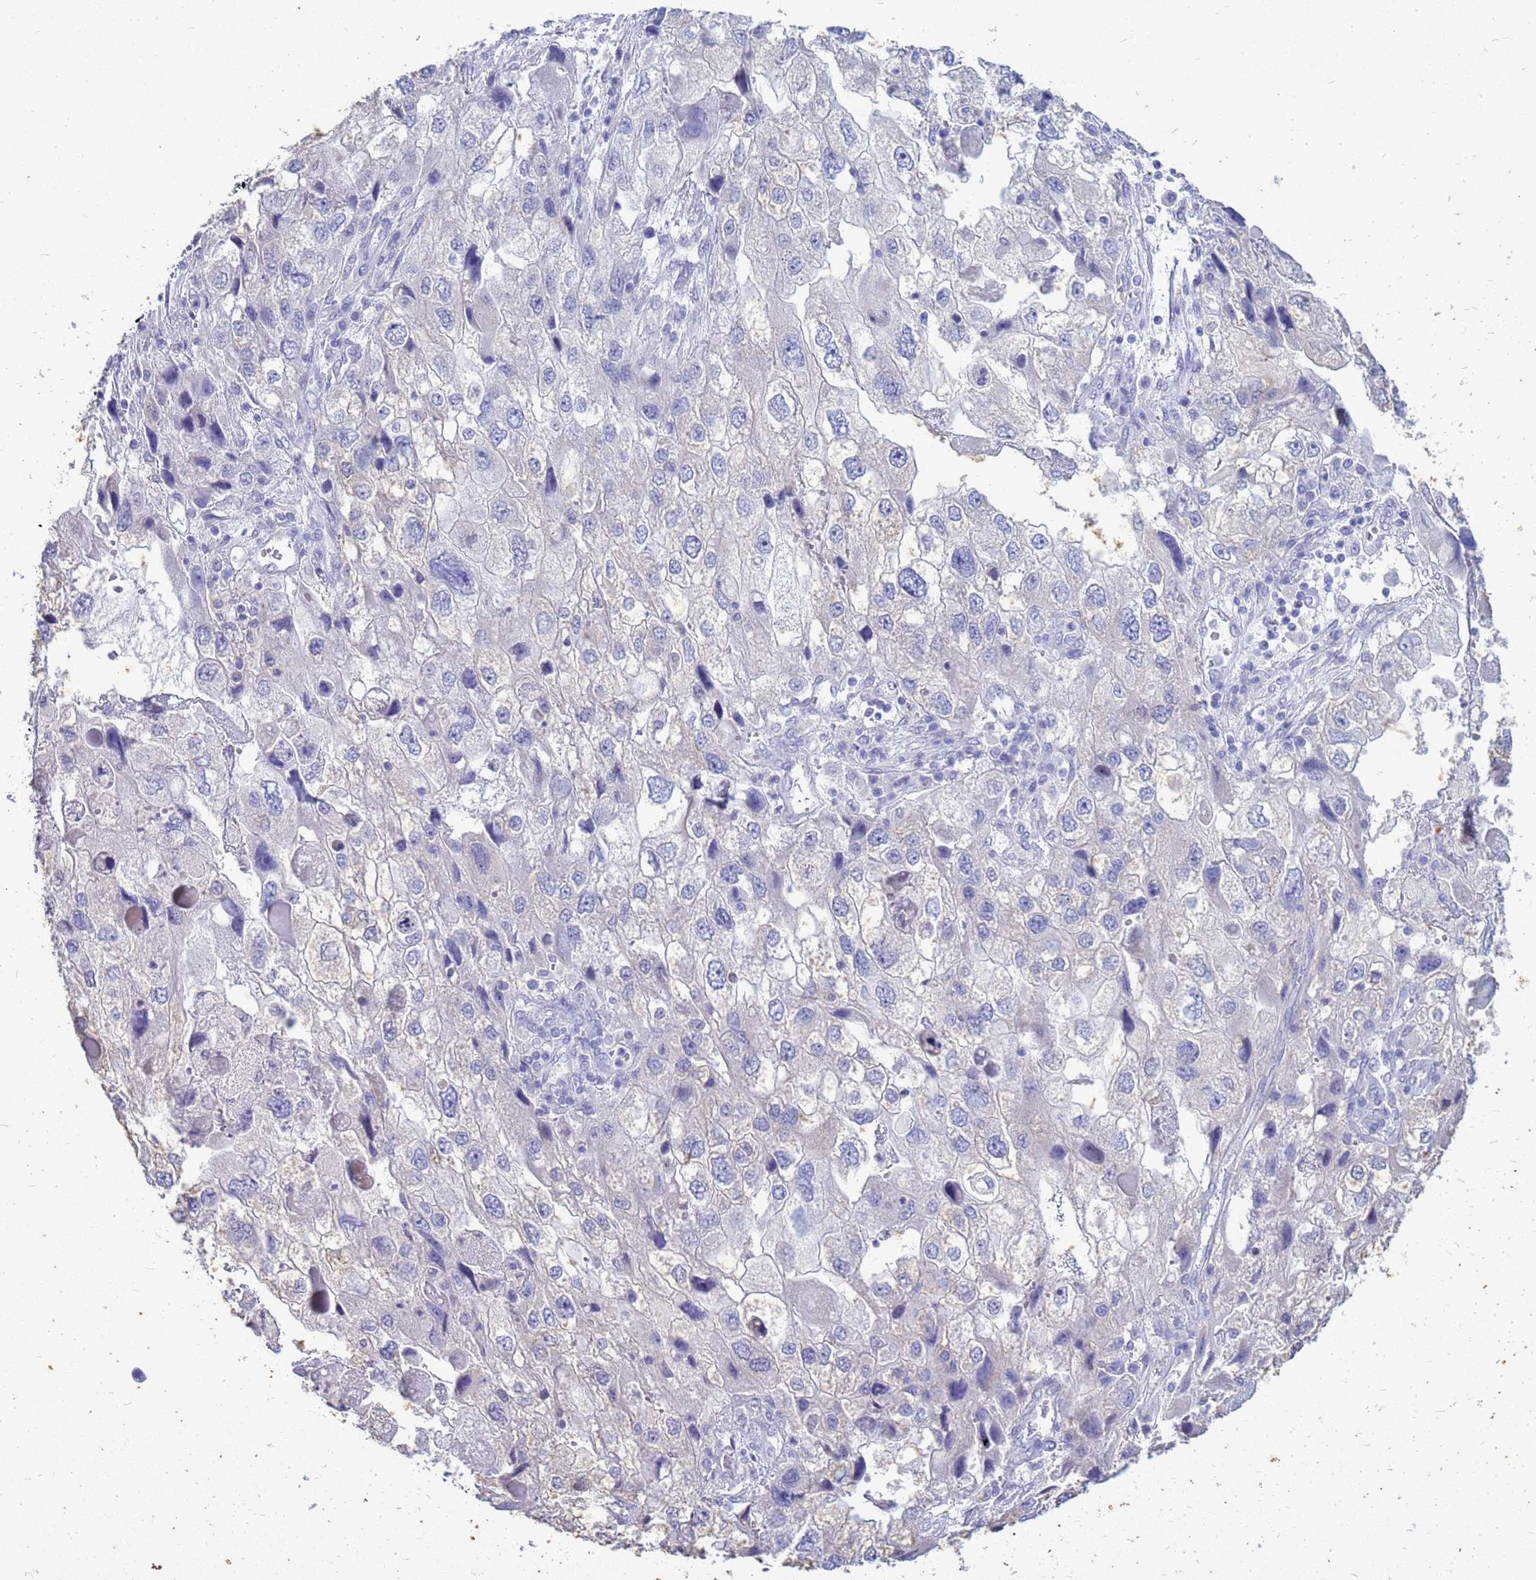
{"staining": {"intensity": "negative", "quantity": "none", "location": "none"}, "tissue": "endometrial cancer", "cell_type": "Tumor cells", "image_type": "cancer", "snomed": [{"axis": "morphology", "description": "Adenocarcinoma, NOS"}, {"axis": "topography", "description": "Endometrium"}], "caption": "IHC of human endometrial cancer (adenocarcinoma) displays no positivity in tumor cells.", "gene": "AKR1C1", "patient": {"sex": "female", "age": 49}}